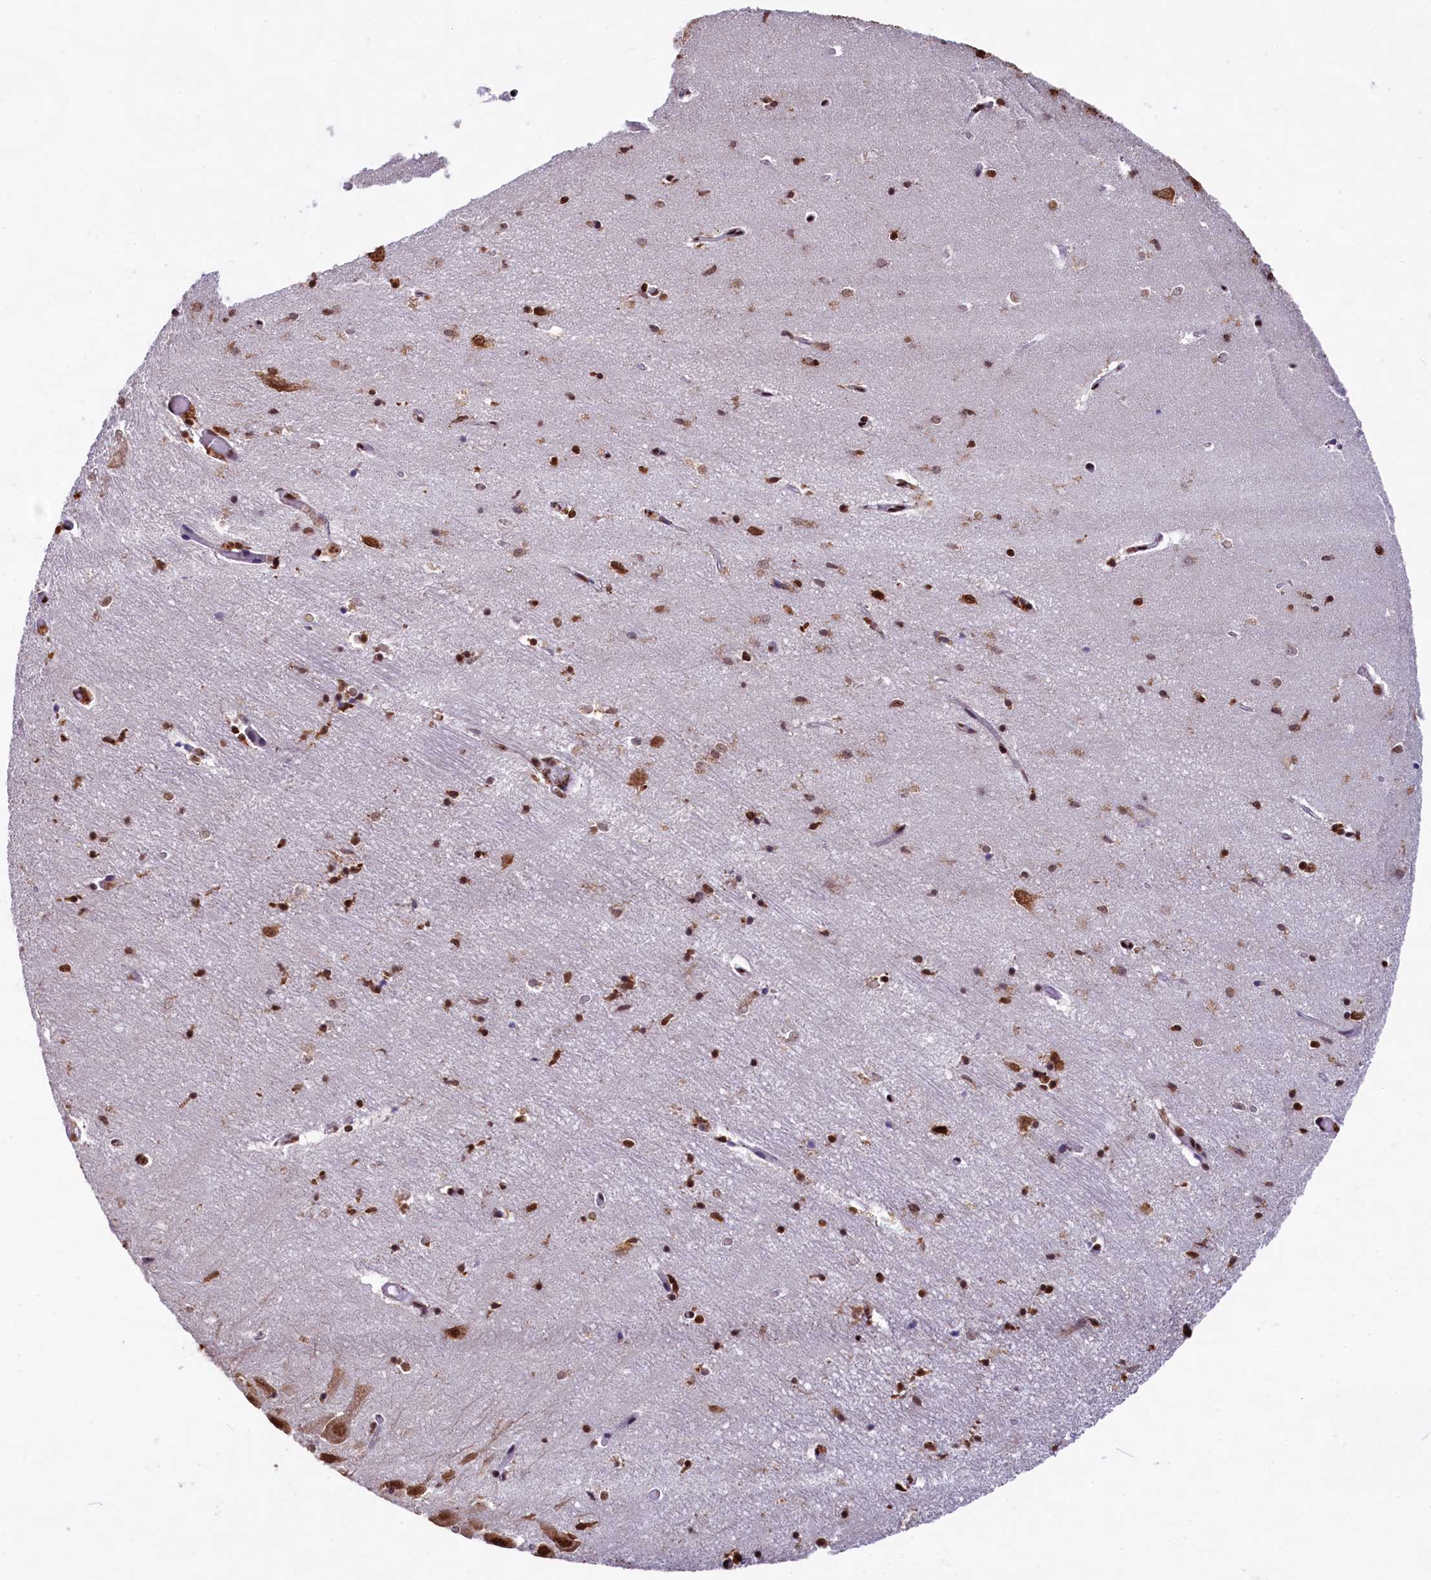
{"staining": {"intensity": "strong", "quantity": ">75%", "location": "nuclear"}, "tissue": "hippocampus", "cell_type": "Glial cells", "image_type": "normal", "snomed": [{"axis": "morphology", "description": "Normal tissue, NOS"}, {"axis": "topography", "description": "Hippocampus"}], "caption": "High-power microscopy captured an immunohistochemistry (IHC) micrograph of unremarkable hippocampus, revealing strong nuclear positivity in about >75% of glial cells. Nuclei are stained in blue.", "gene": "SNRPD2", "patient": {"sex": "female", "age": 64}}